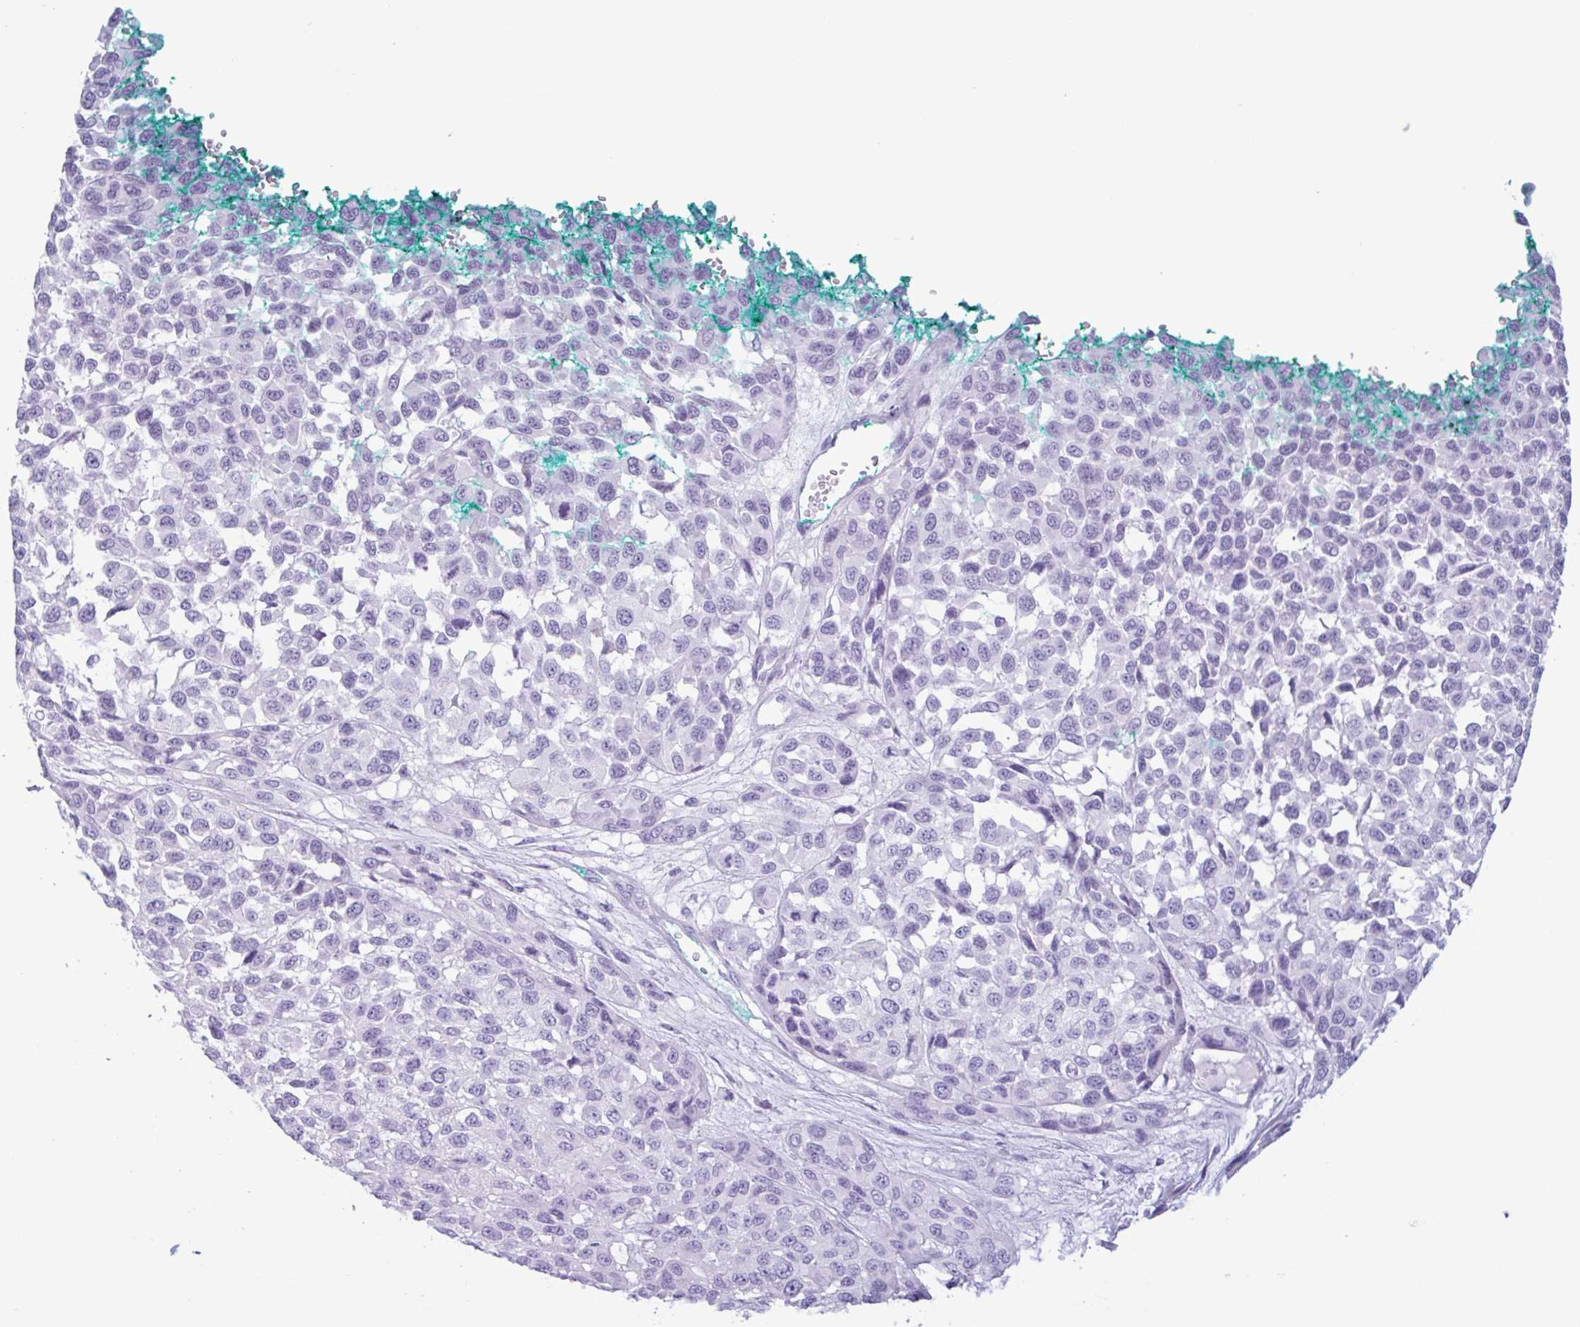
{"staining": {"intensity": "negative", "quantity": "none", "location": "none"}, "tissue": "melanoma", "cell_type": "Tumor cells", "image_type": "cancer", "snomed": [{"axis": "morphology", "description": "Malignant melanoma, NOS"}, {"axis": "topography", "description": "Skin"}], "caption": "Tumor cells are negative for protein expression in human melanoma. Nuclei are stained in blue.", "gene": "CTSE", "patient": {"sex": "male", "age": 62}}